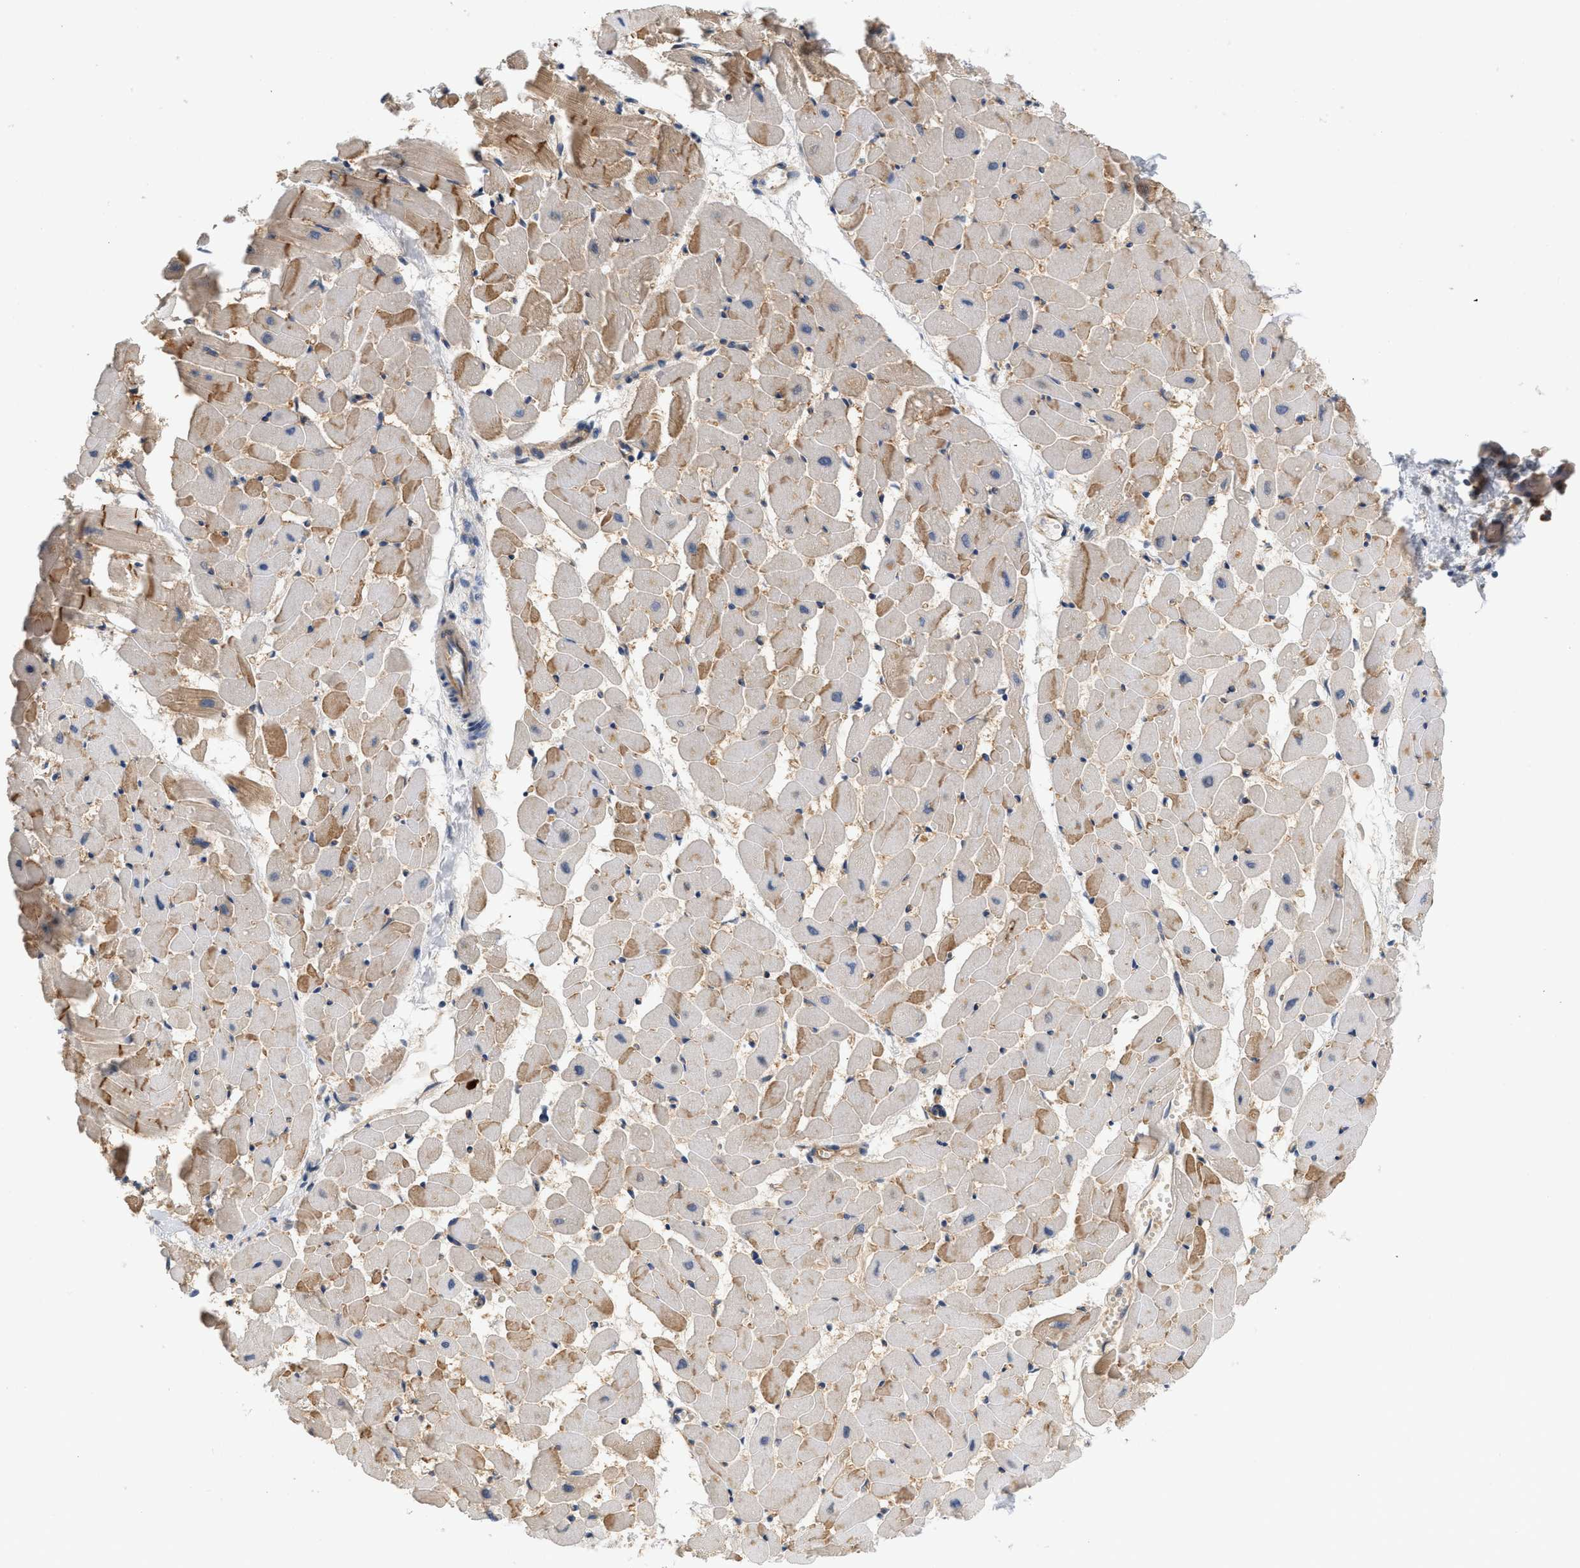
{"staining": {"intensity": "moderate", "quantity": ">75%", "location": "cytoplasmic/membranous"}, "tissue": "heart muscle", "cell_type": "Cardiomyocytes", "image_type": "normal", "snomed": [{"axis": "morphology", "description": "Normal tissue, NOS"}, {"axis": "topography", "description": "Heart"}], "caption": "Moderate cytoplasmic/membranous expression is present in about >75% of cardiomyocytes in benign heart muscle. The staining is performed using DAB (3,3'-diaminobenzidine) brown chromogen to label protein expression. The nuclei are counter-stained blue using hematoxylin.", "gene": "CTXN1", "patient": {"sex": "female", "age": 19}}